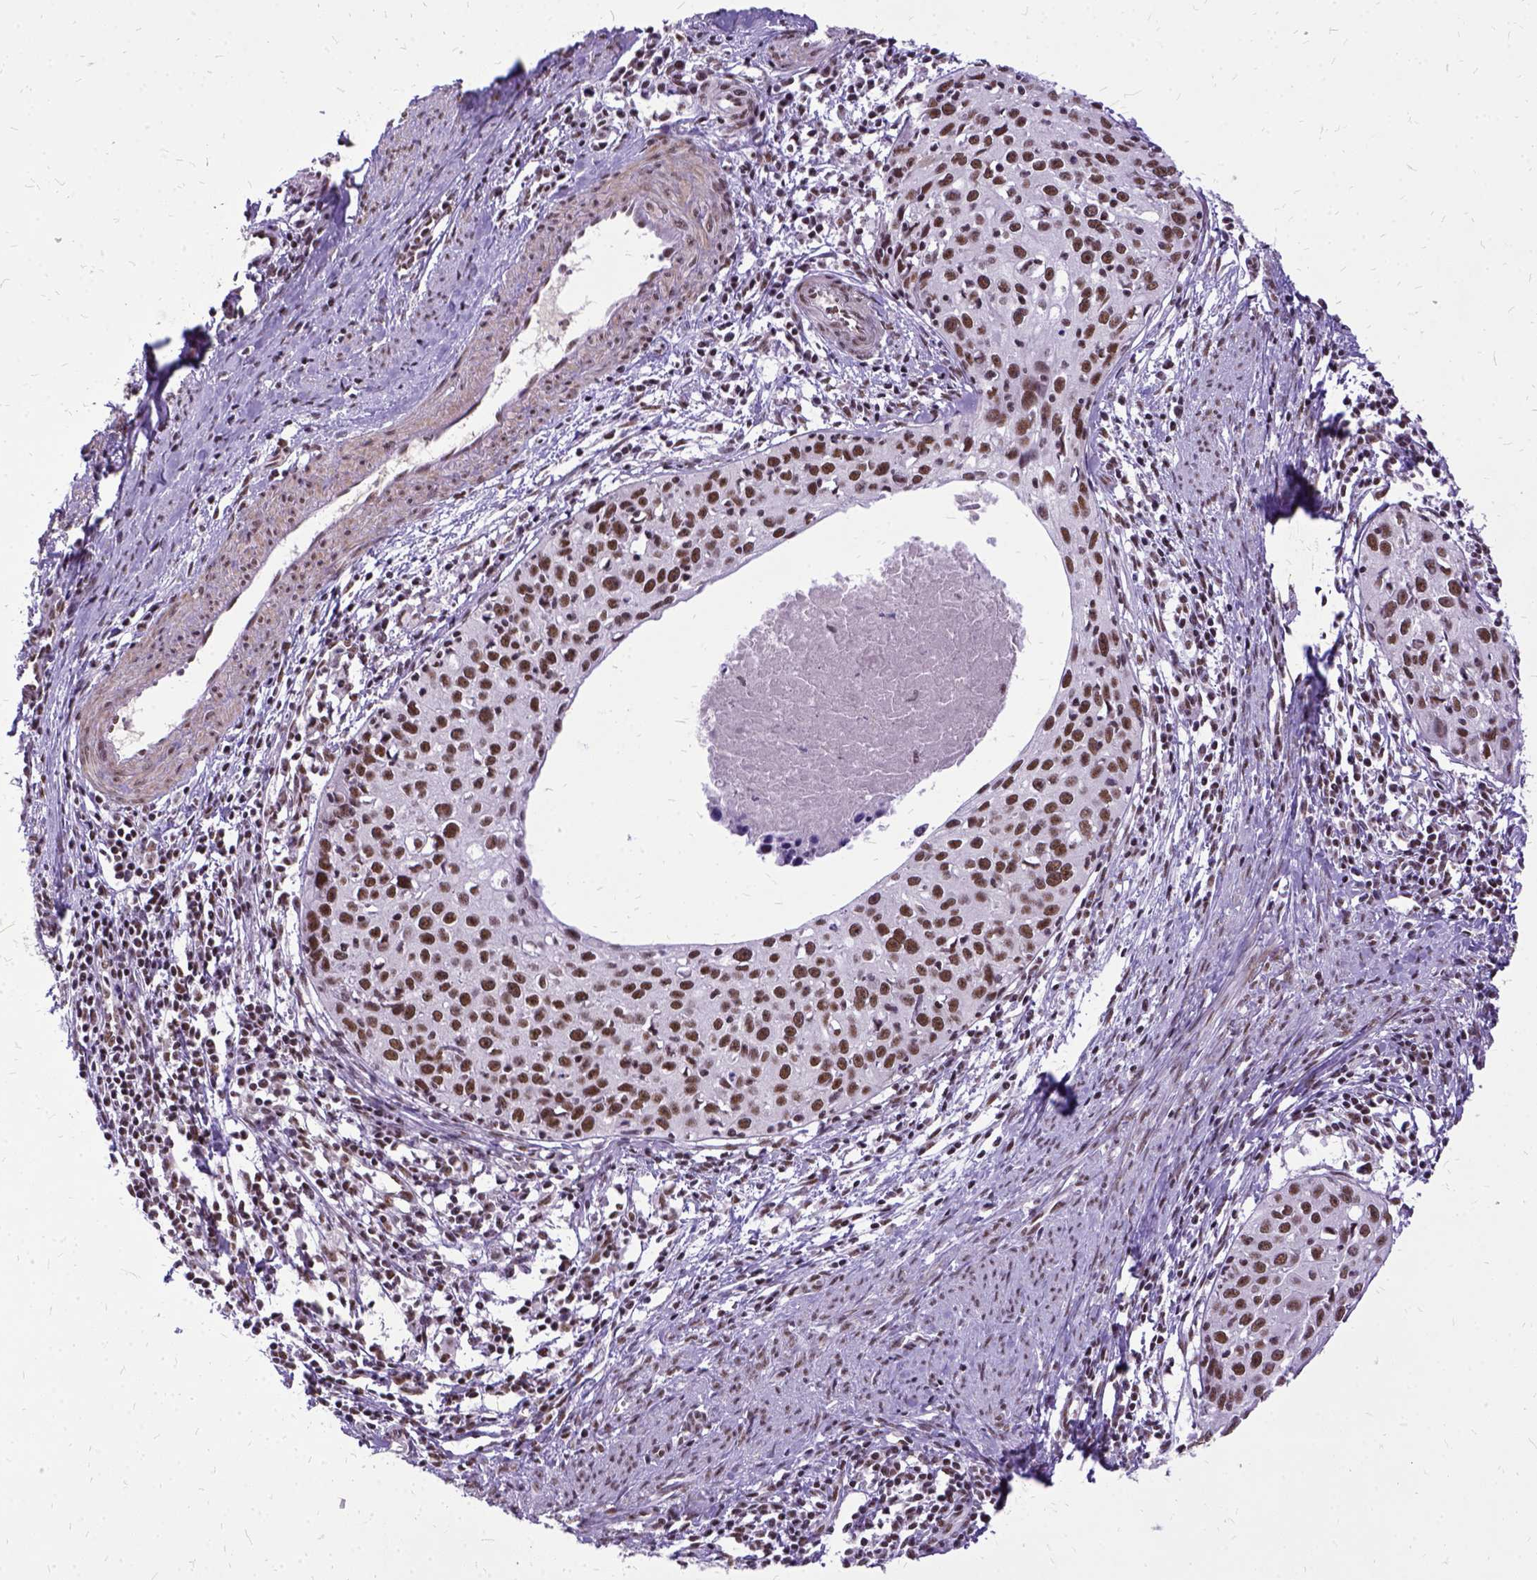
{"staining": {"intensity": "moderate", "quantity": ">75%", "location": "nuclear"}, "tissue": "cervical cancer", "cell_type": "Tumor cells", "image_type": "cancer", "snomed": [{"axis": "morphology", "description": "Squamous cell carcinoma, NOS"}, {"axis": "topography", "description": "Cervix"}], "caption": "Moderate nuclear staining for a protein is seen in about >75% of tumor cells of cervical squamous cell carcinoma using IHC.", "gene": "SETD1A", "patient": {"sex": "female", "age": 40}}